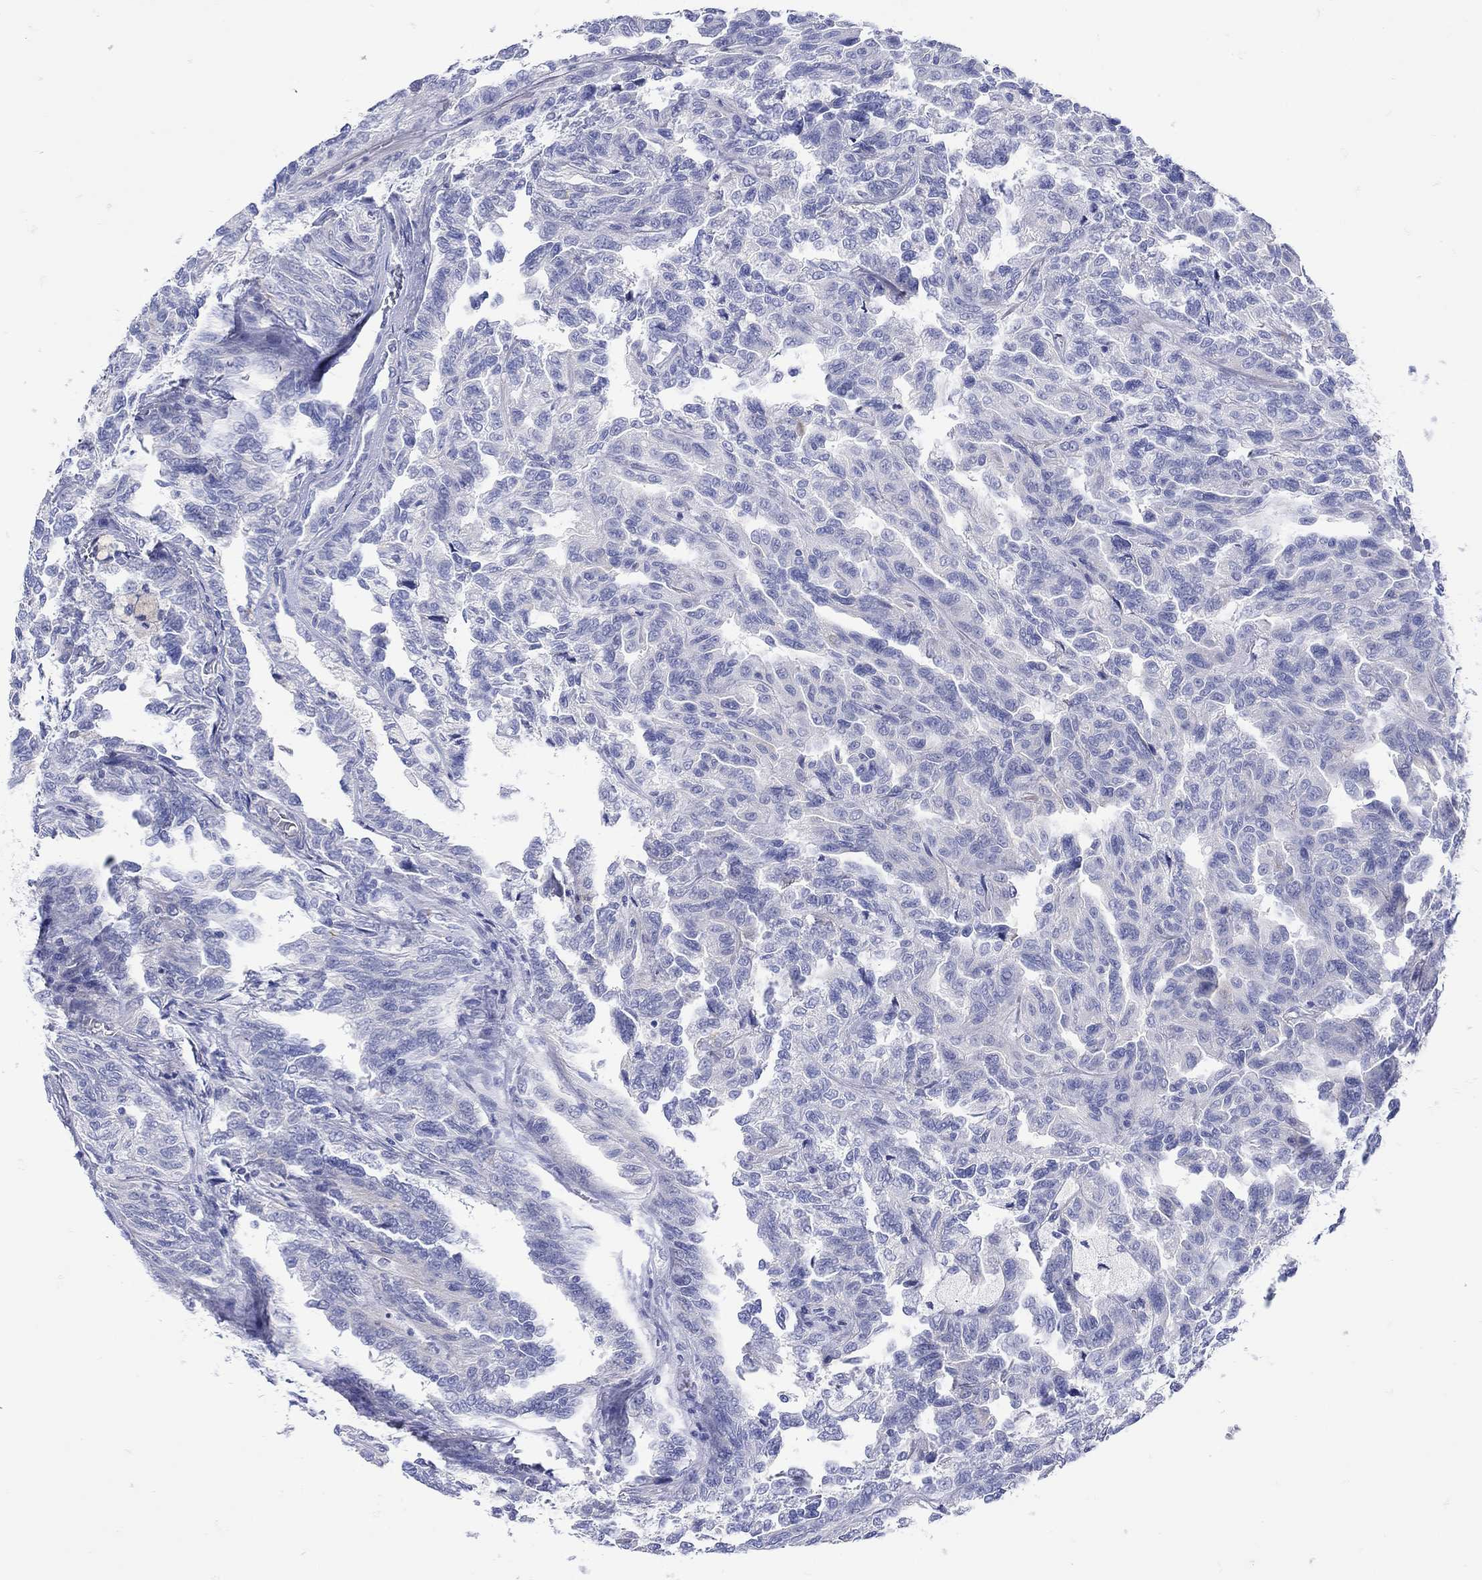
{"staining": {"intensity": "negative", "quantity": "none", "location": "none"}, "tissue": "renal cancer", "cell_type": "Tumor cells", "image_type": "cancer", "snomed": [{"axis": "morphology", "description": "Adenocarcinoma, NOS"}, {"axis": "topography", "description": "Kidney"}], "caption": "DAB immunohistochemical staining of human adenocarcinoma (renal) exhibits no significant expression in tumor cells.", "gene": "ANKMY1", "patient": {"sex": "male", "age": 79}}